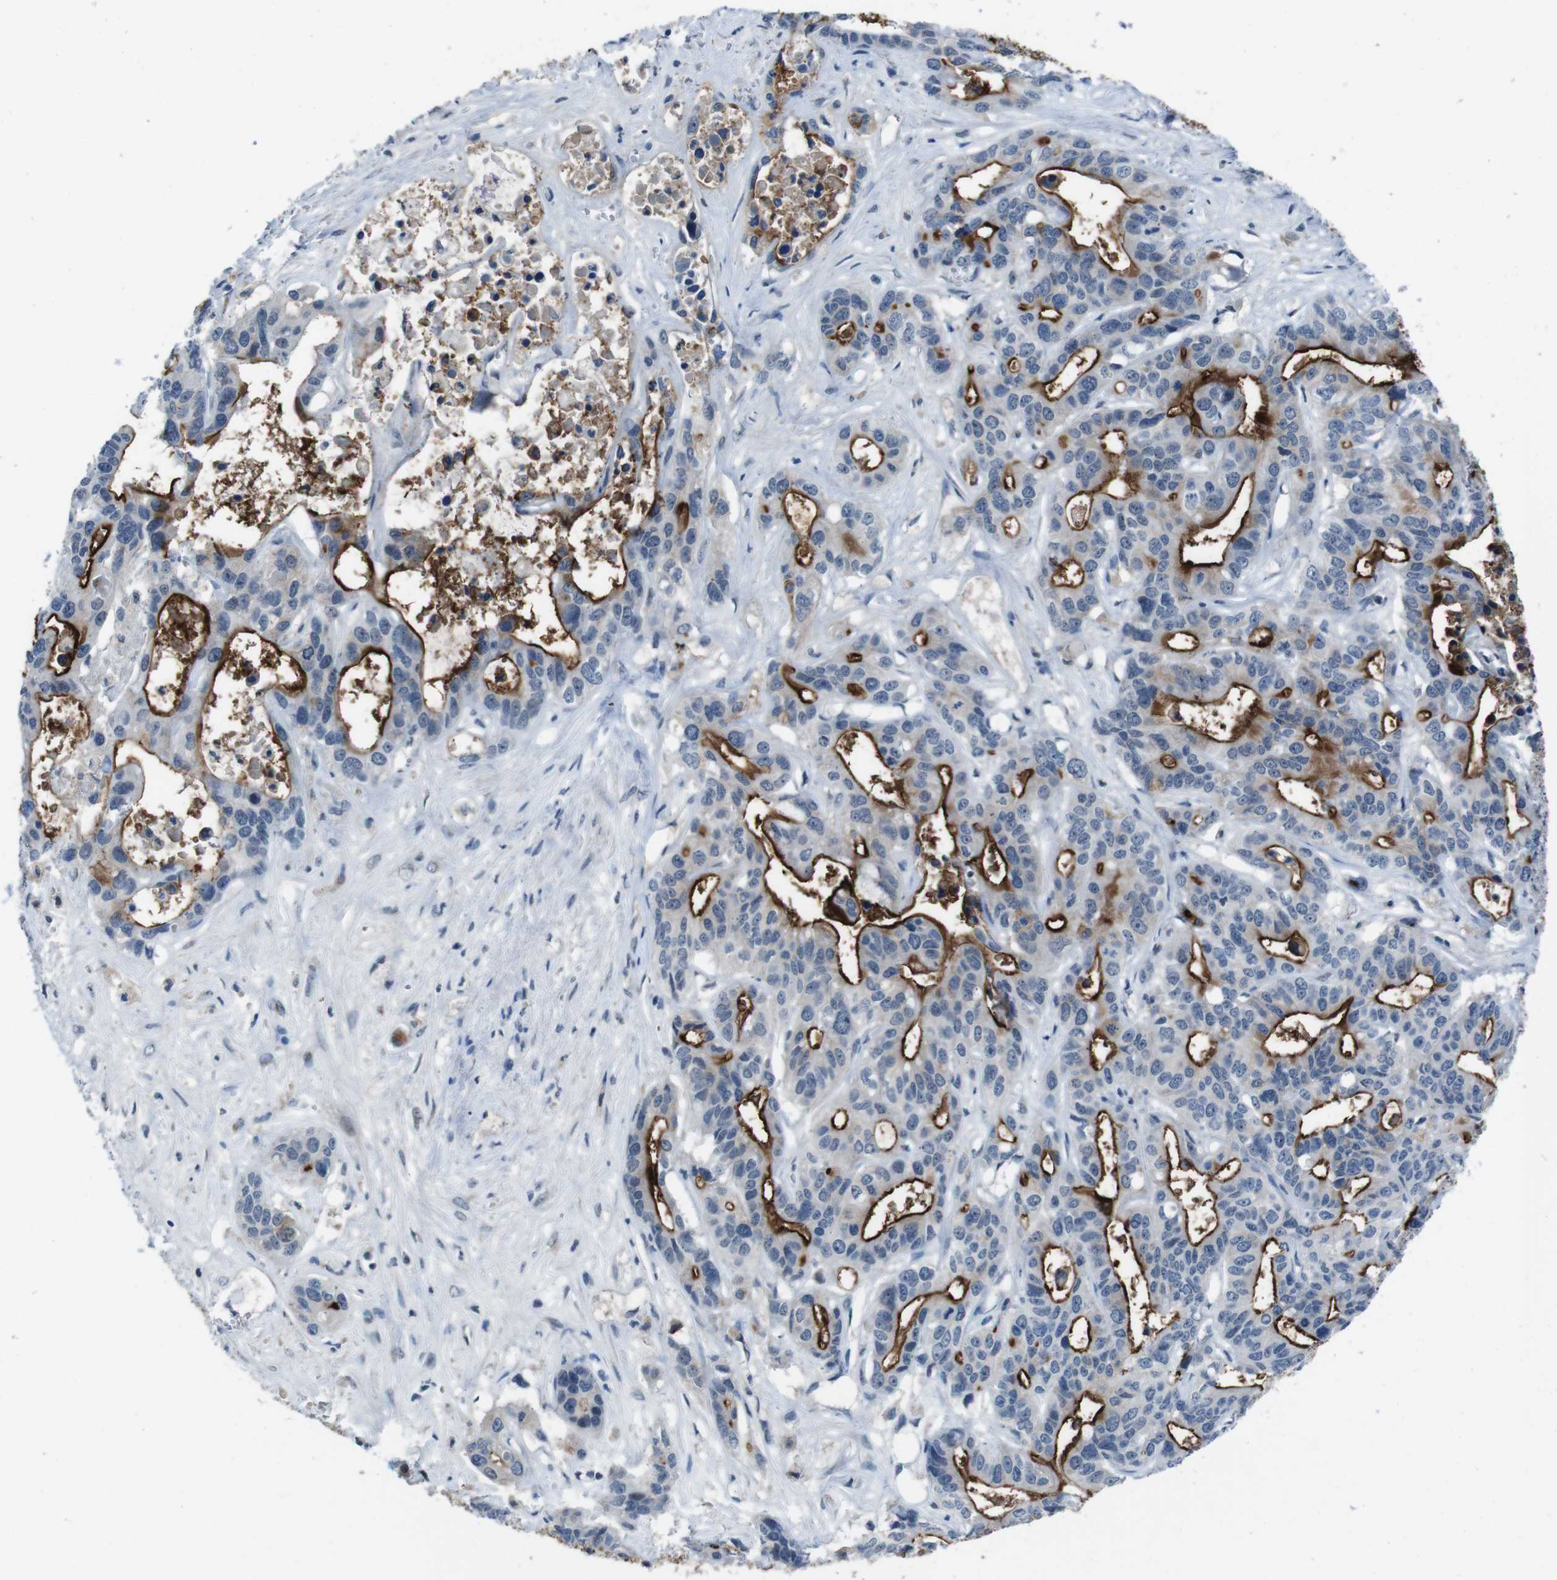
{"staining": {"intensity": "strong", "quantity": ">75%", "location": "cytoplasmic/membranous"}, "tissue": "liver cancer", "cell_type": "Tumor cells", "image_type": "cancer", "snomed": [{"axis": "morphology", "description": "Cholangiocarcinoma"}, {"axis": "topography", "description": "Liver"}], "caption": "This photomicrograph reveals cholangiocarcinoma (liver) stained with immunohistochemistry (IHC) to label a protein in brown. The cytoplasmic/membranous of tumor cells show strong positivity for the protein. Nuclei are counter-stained blue.", "gene": "CDHR2", "patient": {"sex": "female", "age": 65}}